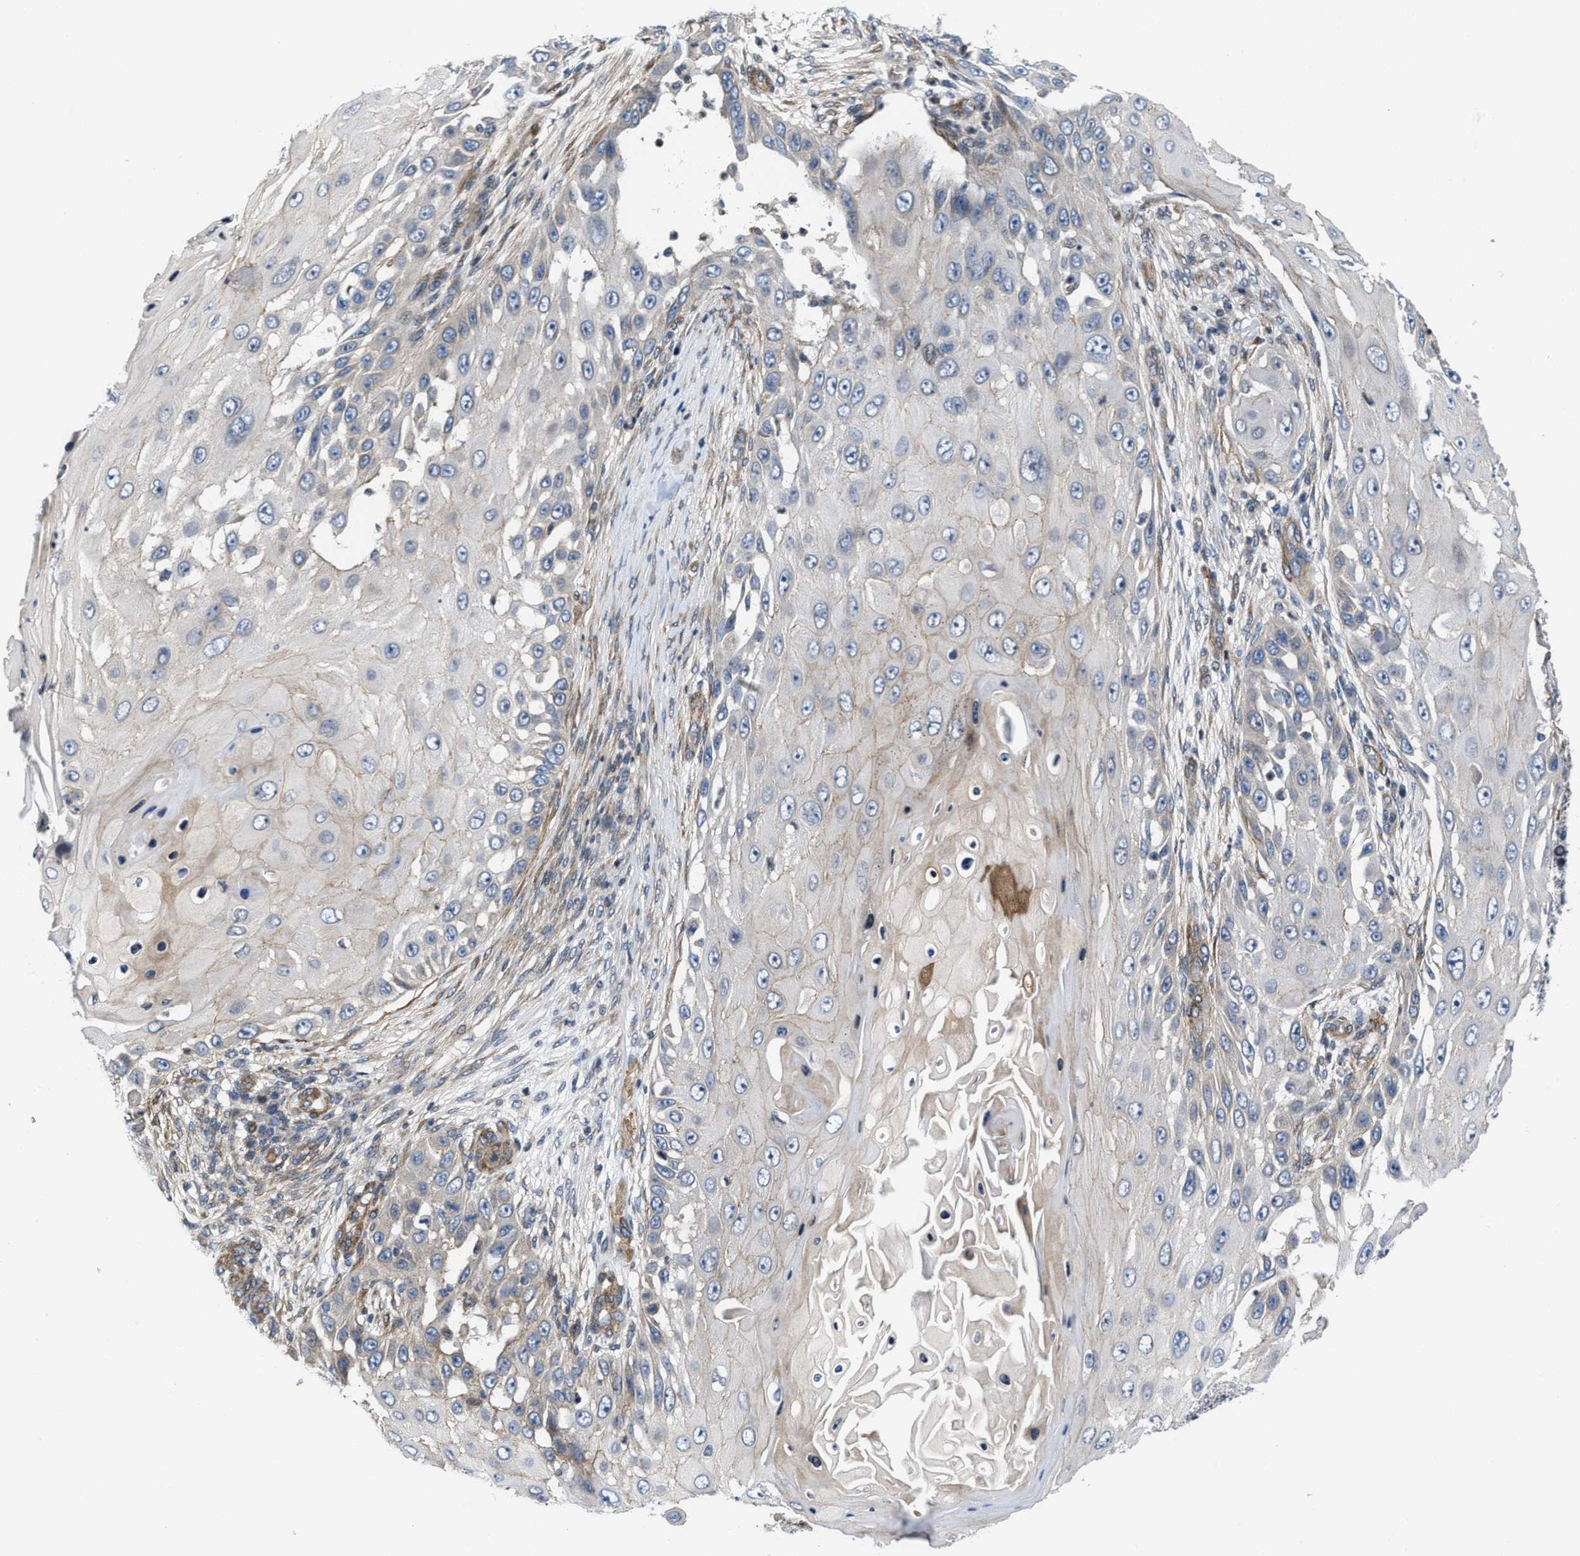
{"staining": {"intensity": "negative", "quantity": "none", "location": "none"}, "tissue": "skin cancer", "cell_type": "Tumor cells", "image_type": "cancer", "snomed": [{"axis": "morphology", "description": "Squamous cell carcinoma, NOS"}, {"axis": "topography", "description": "Skin"}], "caption": "DAB immunohistochemical staining of human skin cancer reveals no significant staining in tumor cells.", "gene": "TGFB1I1", "patient": {"sex": "female", "age": 44}}